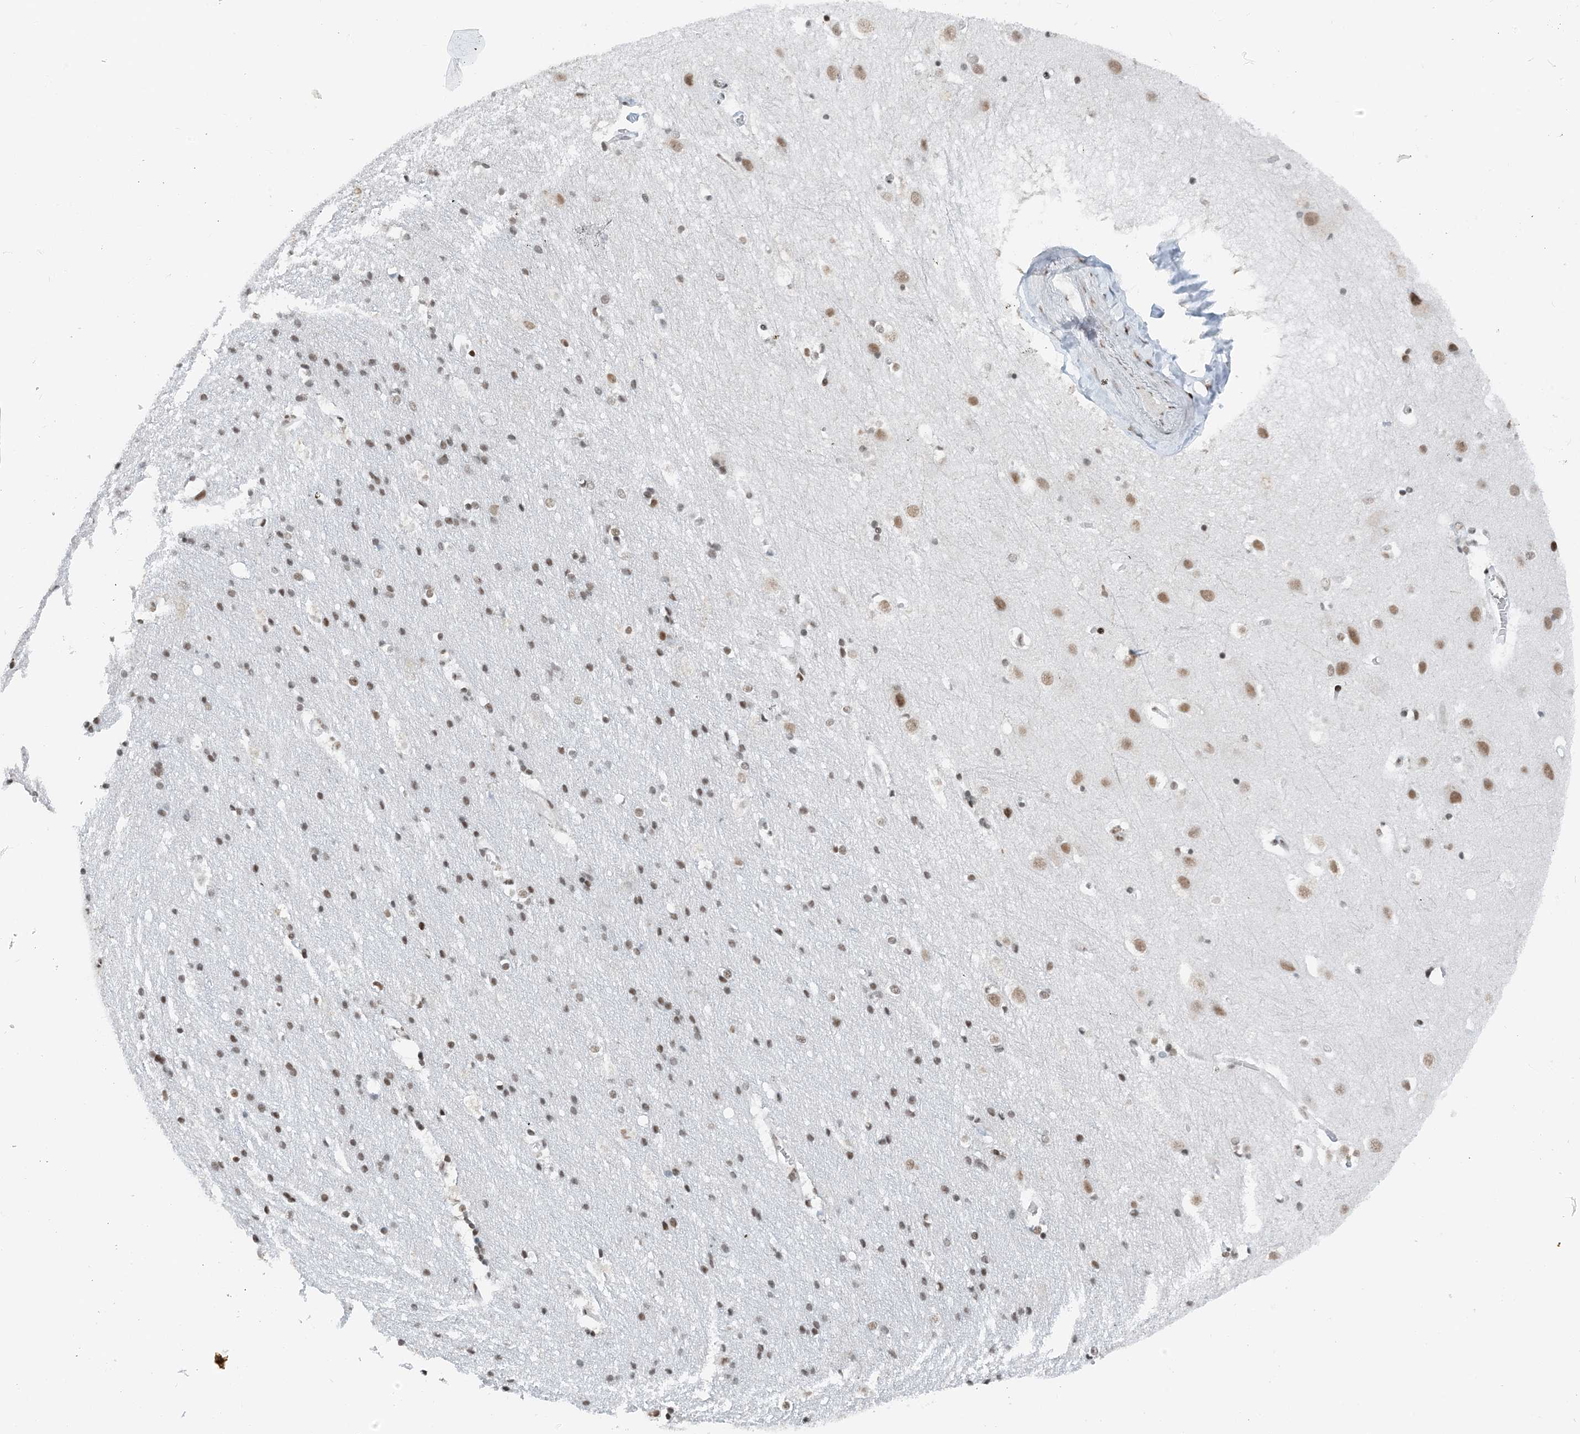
{"staining": {"intensity": "negative", "quantity": "none", "location": "none"}, "tissue": "cerebral cortex", "cell_type": "Endothelial cells", "image_type": "normal", "snomed": [{"axis": "morphology", "description": "Normal tissue, NOS"}, {"axis": "topography", "description": "Cerebral cortex"}], "caption": "This is an immunohistochemistry (IHC) image of benign cerebral cortex. There is no positivity in endothelial cells.", "gene": "ZNF500", "patient": {"sex": "male", "age": 54}}